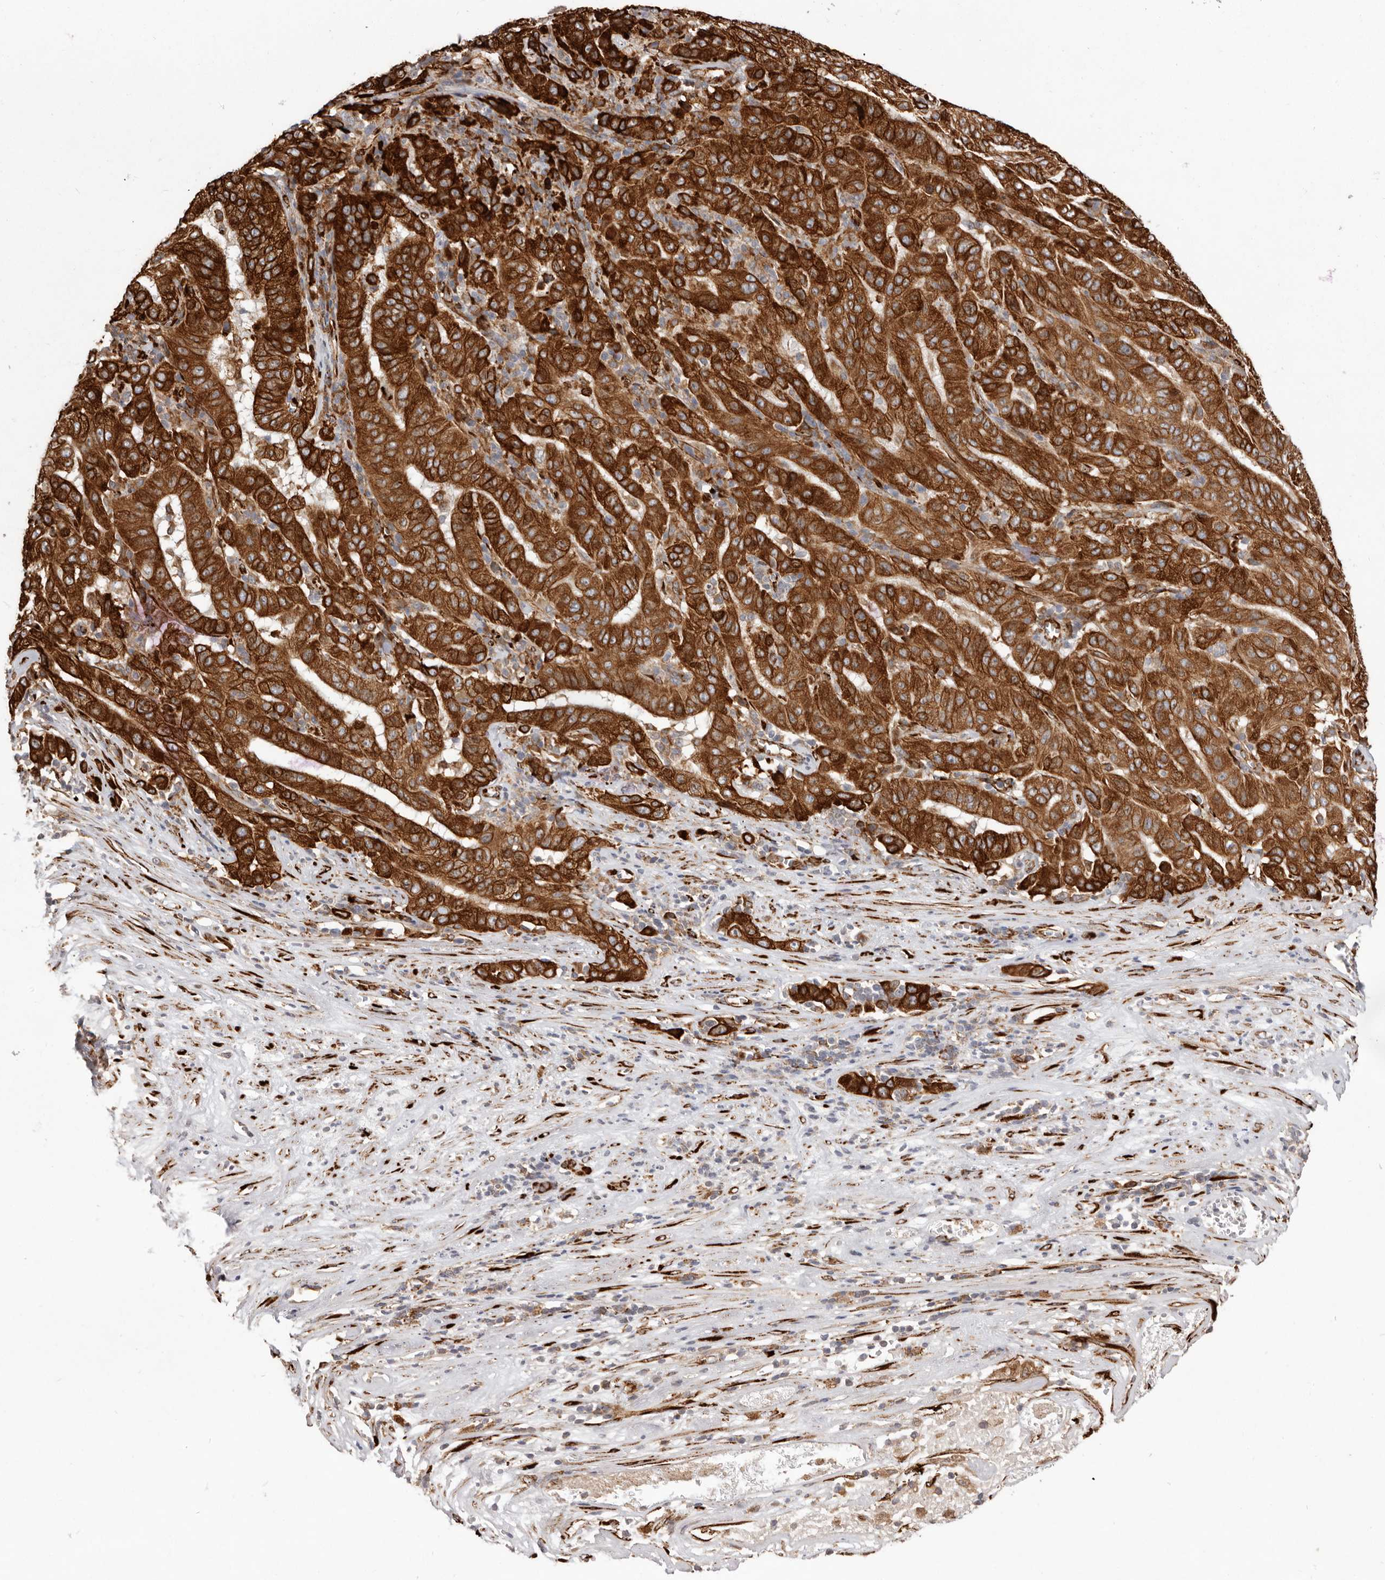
{"staining": {"intensity": "strong", "quantity": ">75%", "location": "cytoplasmic/membranous"}, "tissue": "pancreatic cancer", "cell_type": "Tumor cells", "image_type": "cancer", "snomed": [{"axis": "morphology", "description": "Adenocarcinoma, NOS"}, {"axis": "topography", "description": "Pancreas"}], "caption": "Immunohistochemistry (IHC) of pancreatic cancer (adenocarcinoma) exhibits high levels of strong cytoplasmic/membranous positivity in approximately >75% of tumor cells. (DAB IHC, brown staining for protein, blue staining for nuclei).", "gene": "WDTC1", "patient": {"sex": "male", "age": 63}}